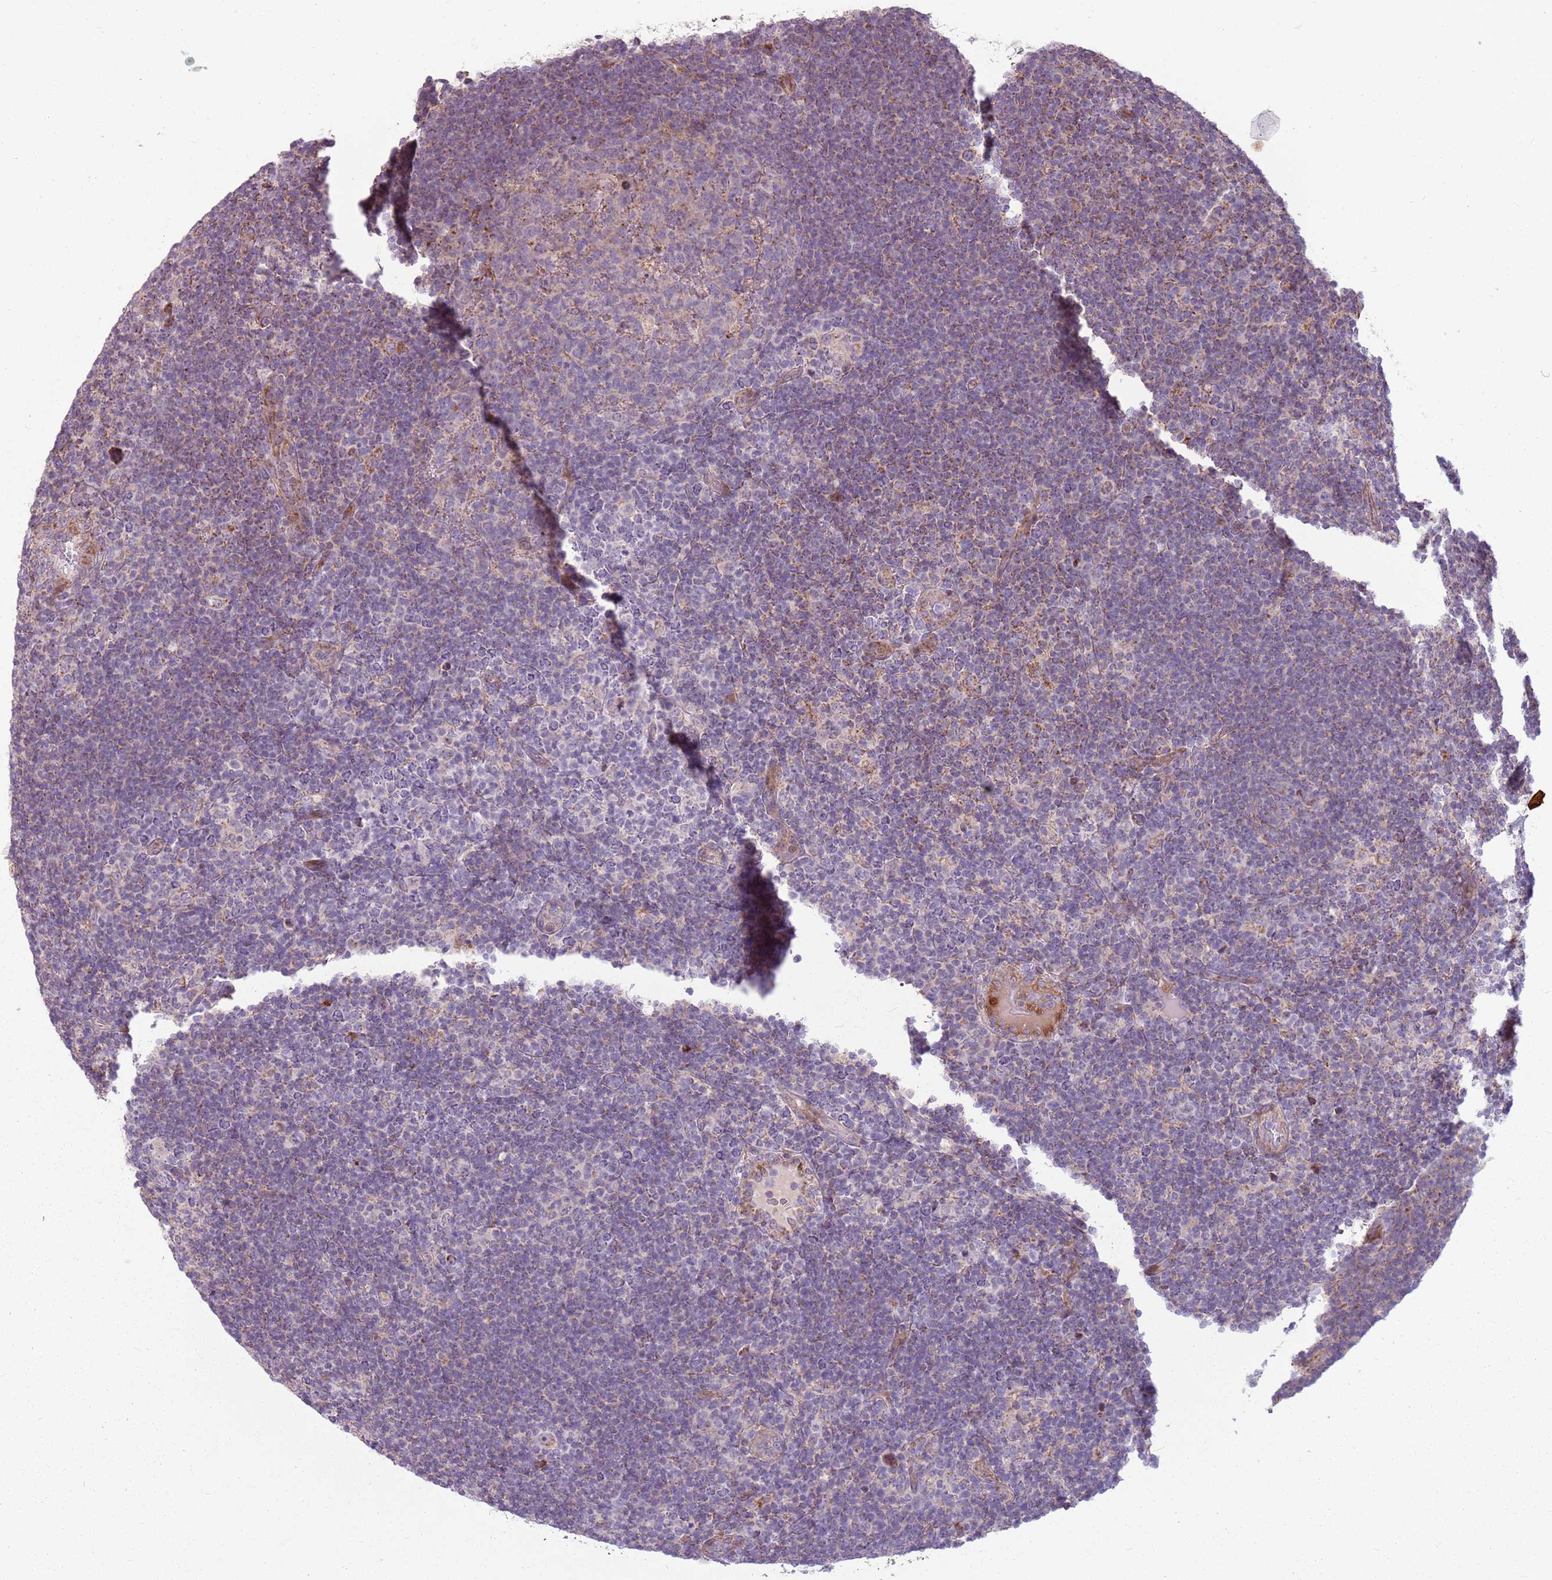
{"staining": {"intensity": "weak", "quantity": "<25%", "location": "cytoplasmic/membranous"}, "tissue": "lymphoma", "cell_type": "Tumor cells", "image_type": "cancer", "snomed": [{"axis": "morphology", "description": "Hodgkin's disease, NOS"}, {"axis": "topography", "description": "Lymph node"}], "caption": "Immunohistochemistry (IHC) of human Hodgkin's disease exhibits no expression in tumor cells.", "gene": "ZNF530", "patient": {"sex": "female", "age": 57}}